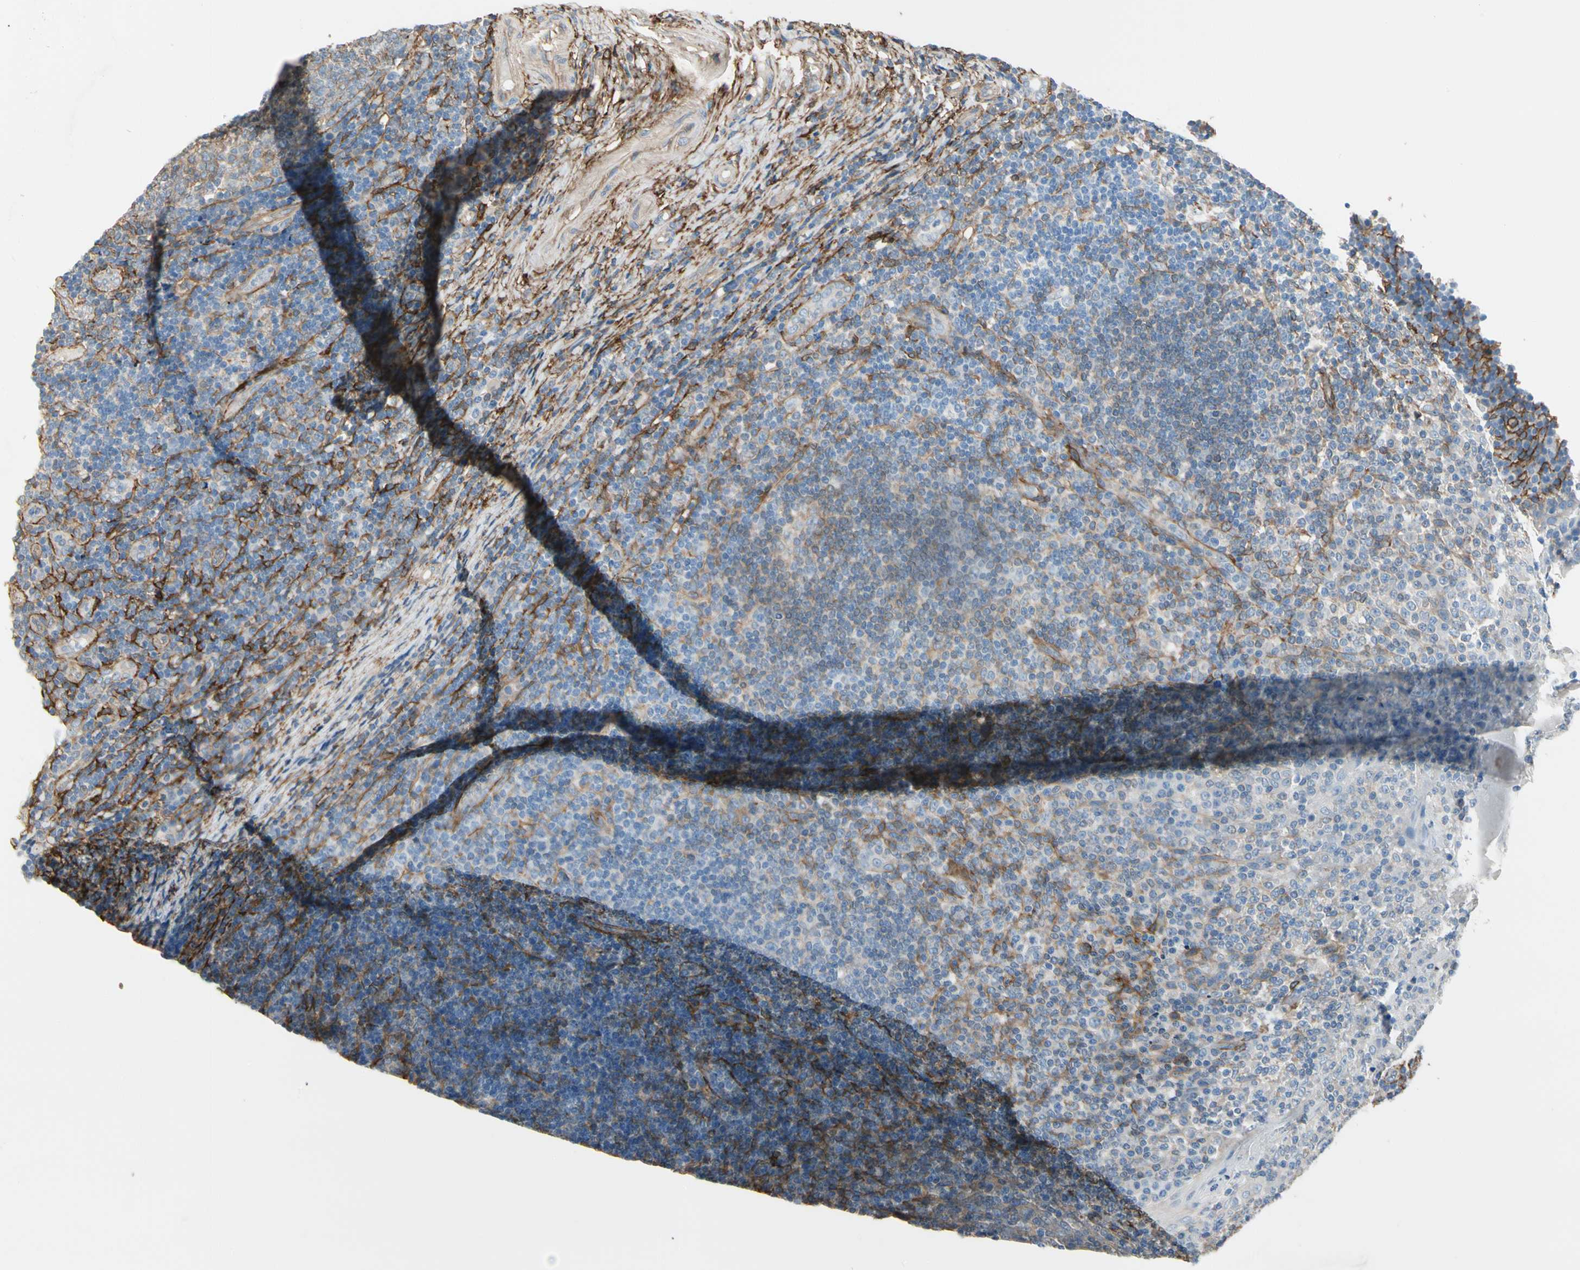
{"staining": {"intensity": "moderate", "quantity": "<25%", "location": "cytoplasmic/membranous"}, "tissue": "tonsil", "cell_type": "Germinal center cells", "image_type": "normal", "snomed": [{"axis": "morphology", "description": "Normal tissue, NOS"}, {"axis": "topography", "description": "Tonsil"}], "caption": "Immunohistochemistry (DAB) staining of benign human tonsil reveals moderate cytoplasmic/membranous protein staining in approximately <25% of germinal center cells.", "gene": "EPB41L2", "patient": {"sex": "female", "age": 40}}